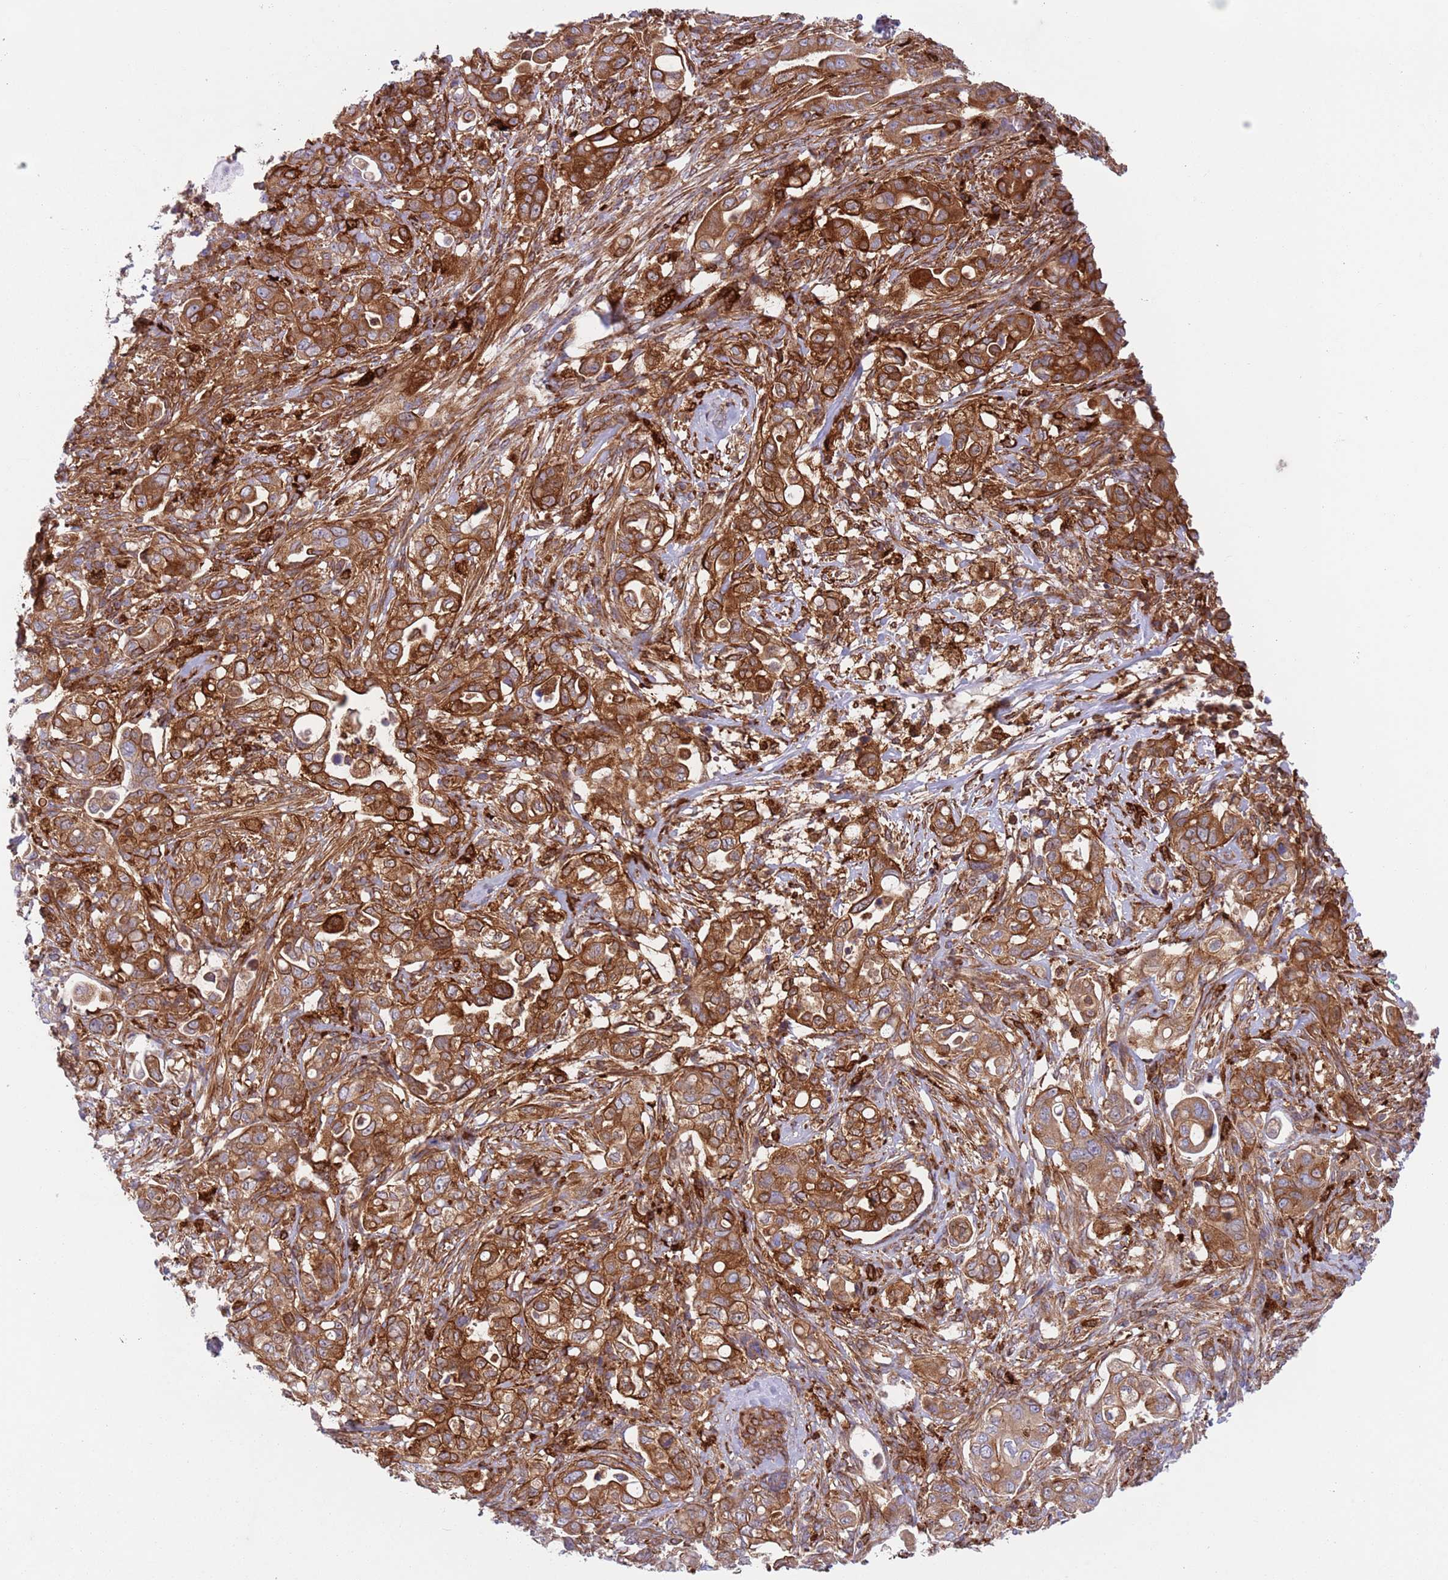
{"staining": {"intensity": "strong", "quantity": ">75%", "location": "cytoplasmic/membranous"}, "tissue": "pancreatic cancer", "cell_type": "Tumor cells", "image_type": "cancer", "snomed": [{"axis": "morphology", "description": "Normal tissue, NOS"}, {"axis": "morphology", "description": "Adenocarcinoma, NOS"}, {"axis": "topography", "description": "Lymph node"}, {"axis": "topography", "description": "Pancreas"}], "caption": "Brown immunohistochemical staining in pancreatic cancer shows strong cytoplasmic/membranous staining in approximately >75% of tumor cells.", "gene": "ZMYM5", "patient": {"sex": "female", "age": 67}}